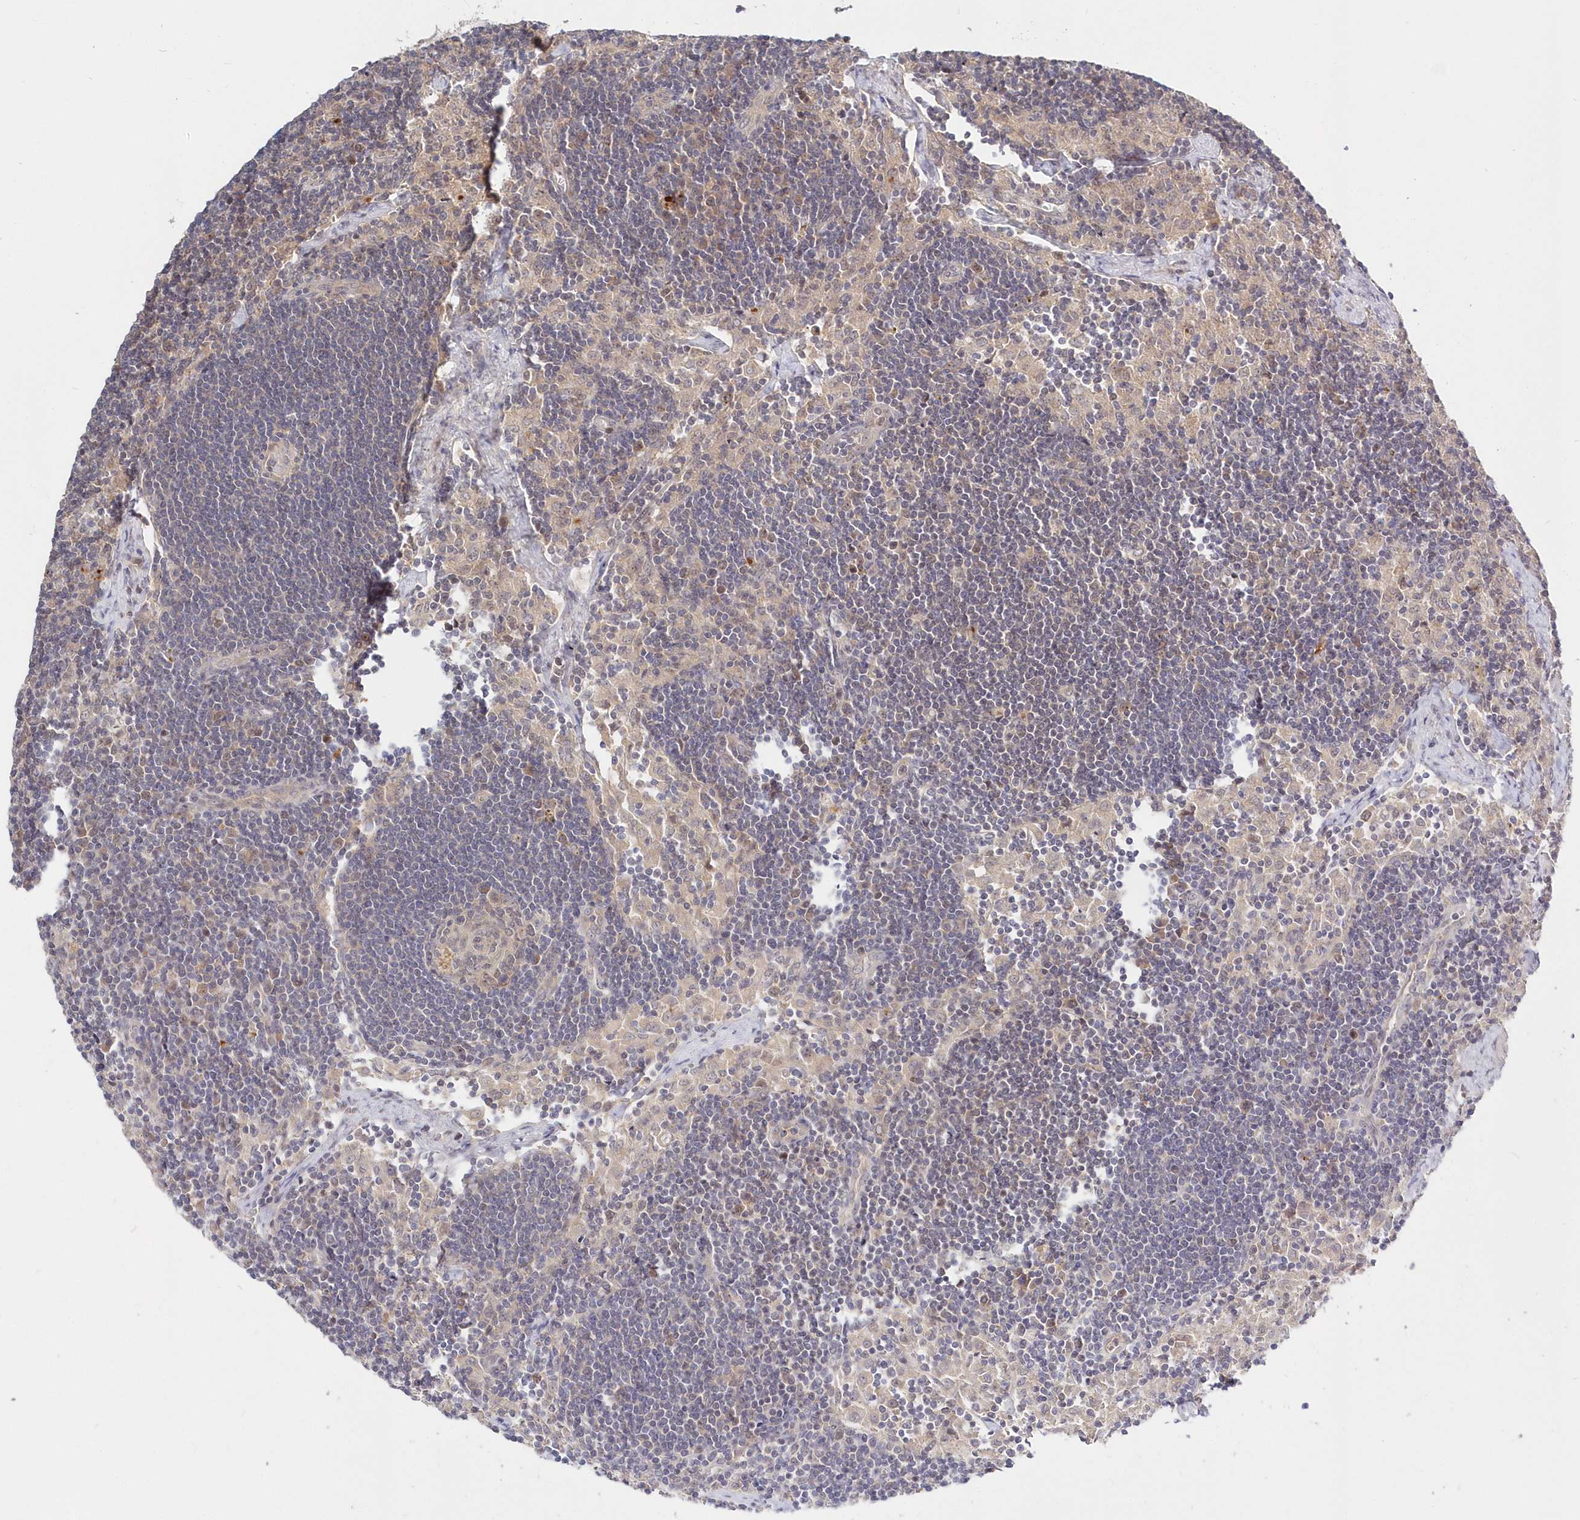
{"staining": {"intensity": "weak", "quantity": "25%-75%", "location": "cytoplasmic/membranous"}, "tissue": "lymph node", "cell_type": "Germinal center cells", "image_type": "normal", "snomed": [{"axis": "morphology", "description": "Normal tissue, NOS"}, {"axis": "topography", "description": "Lymph node"}], "caption": "Brown immunohistochemical staining in unremarkable human lymph node displays weak cytoplasmic/membranous expression in about 25%-75% of germinal center cells.", "gene": "KATNA1", "patient": {"sex": "male", "age": 24}}